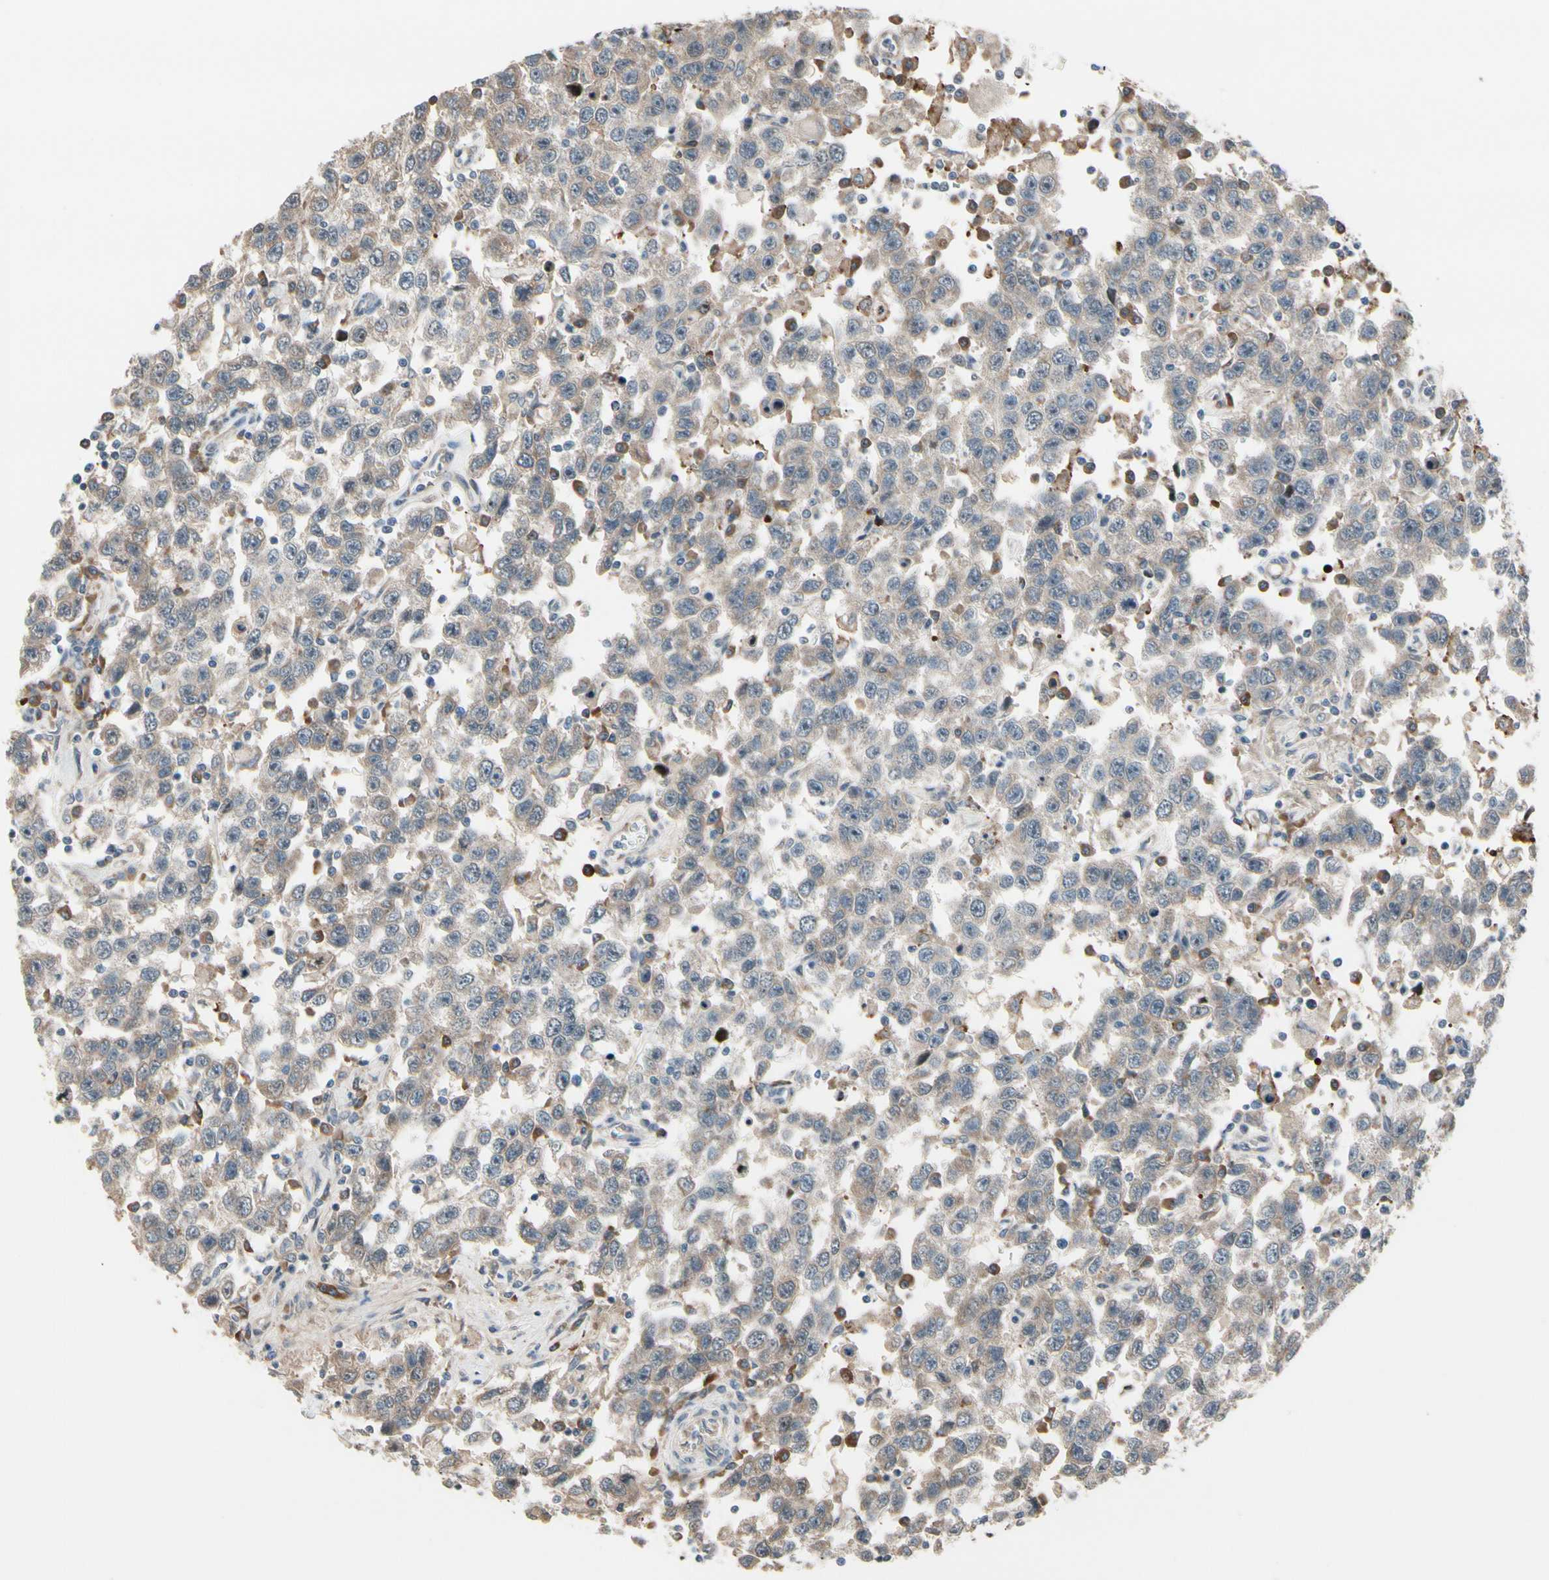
{"staining": {"intensity": "weak", "quantity": "<25%", "location": "cytoplasmic/membranous"}, "tissue": "testis cancer", "cell_type": "Tumor cells", "image_type": "cancer", "snomed": [{"axis": "morphology", "description": "Seminoma, NOS"}, {"axis": "topography", "description": "Testis"}], "caption": "An IHC histopathology image of seminoma (testis) is shown. There is no staining in tumor cells of seminoma (testis).", "gene": "SNX29", "patient": {"sex": "male", "age": 41}}